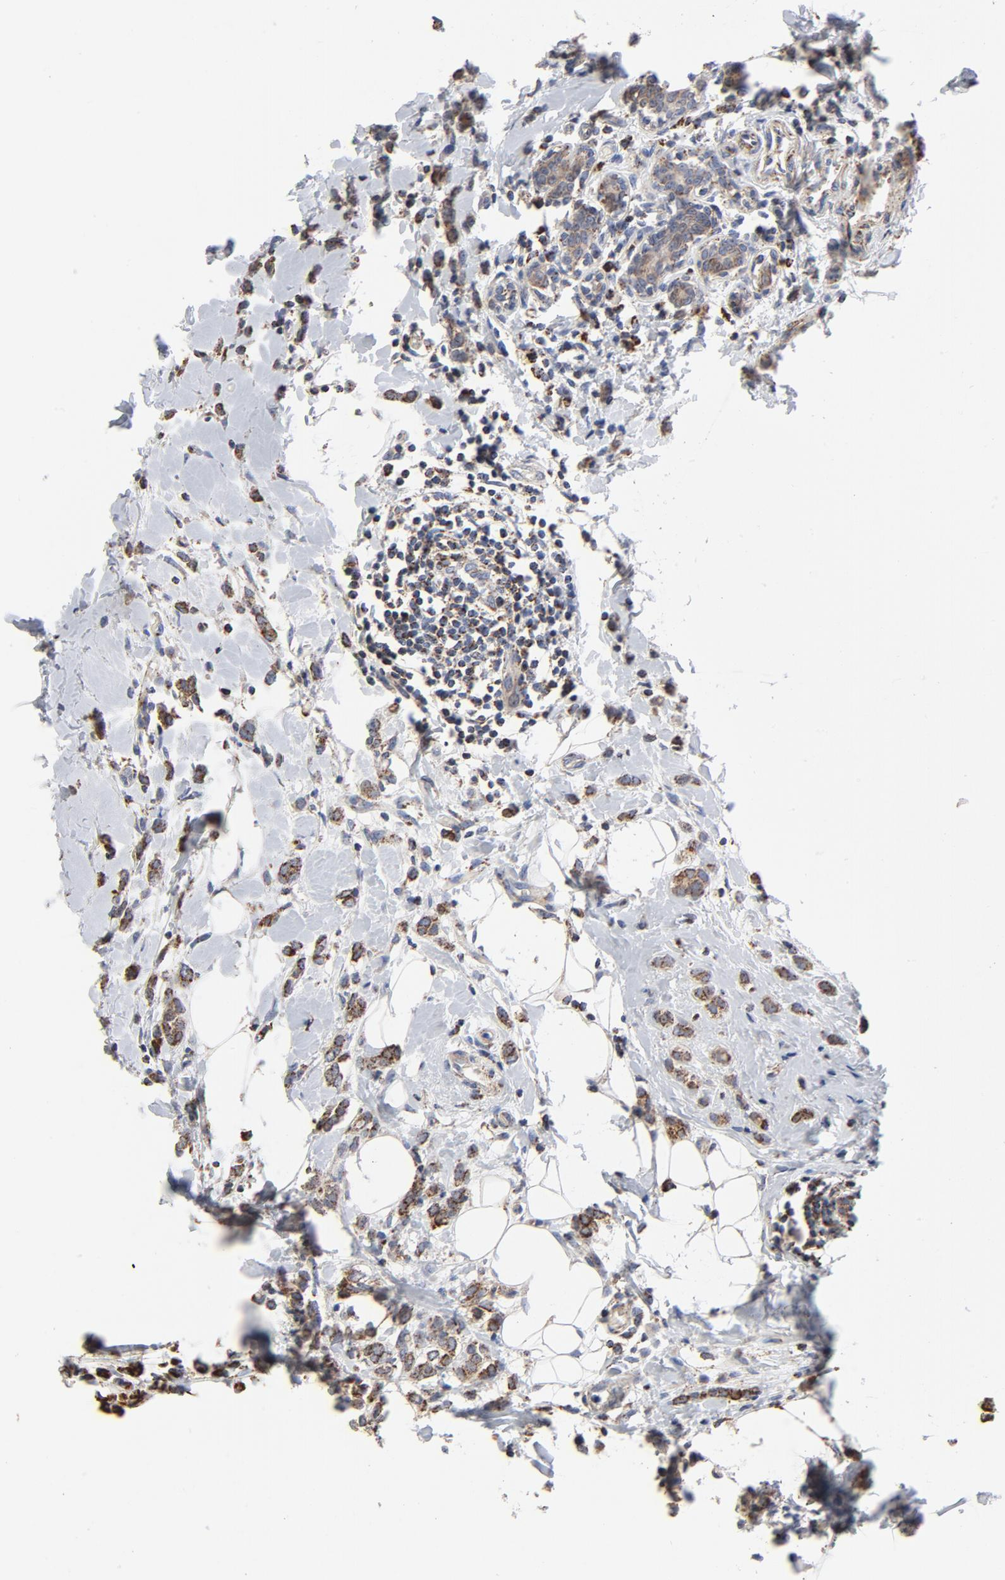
{"staining": {"intensity": "moderate", "quantity": ">75%", "location": "cytoplasmic/membranous"}, "tissue": "breast cancer", "cell_type": "Tumor cells", "image_type": "cancer", "snomed": [{"axis": "morphology", "description": "Normal tissue, NOS"}, {"axis": "morphology", "description": "Lobular carcinoma"}, {"axis": "topography", "description": "Breast"}], "caption": "A micrograph of breast cancer stained for a protein demonstrates moderate cytoplasmic/membranous brown staining in tumor cells.", "gene": "NDUFV2", "patient": {"sex": "female", "age": 47}}